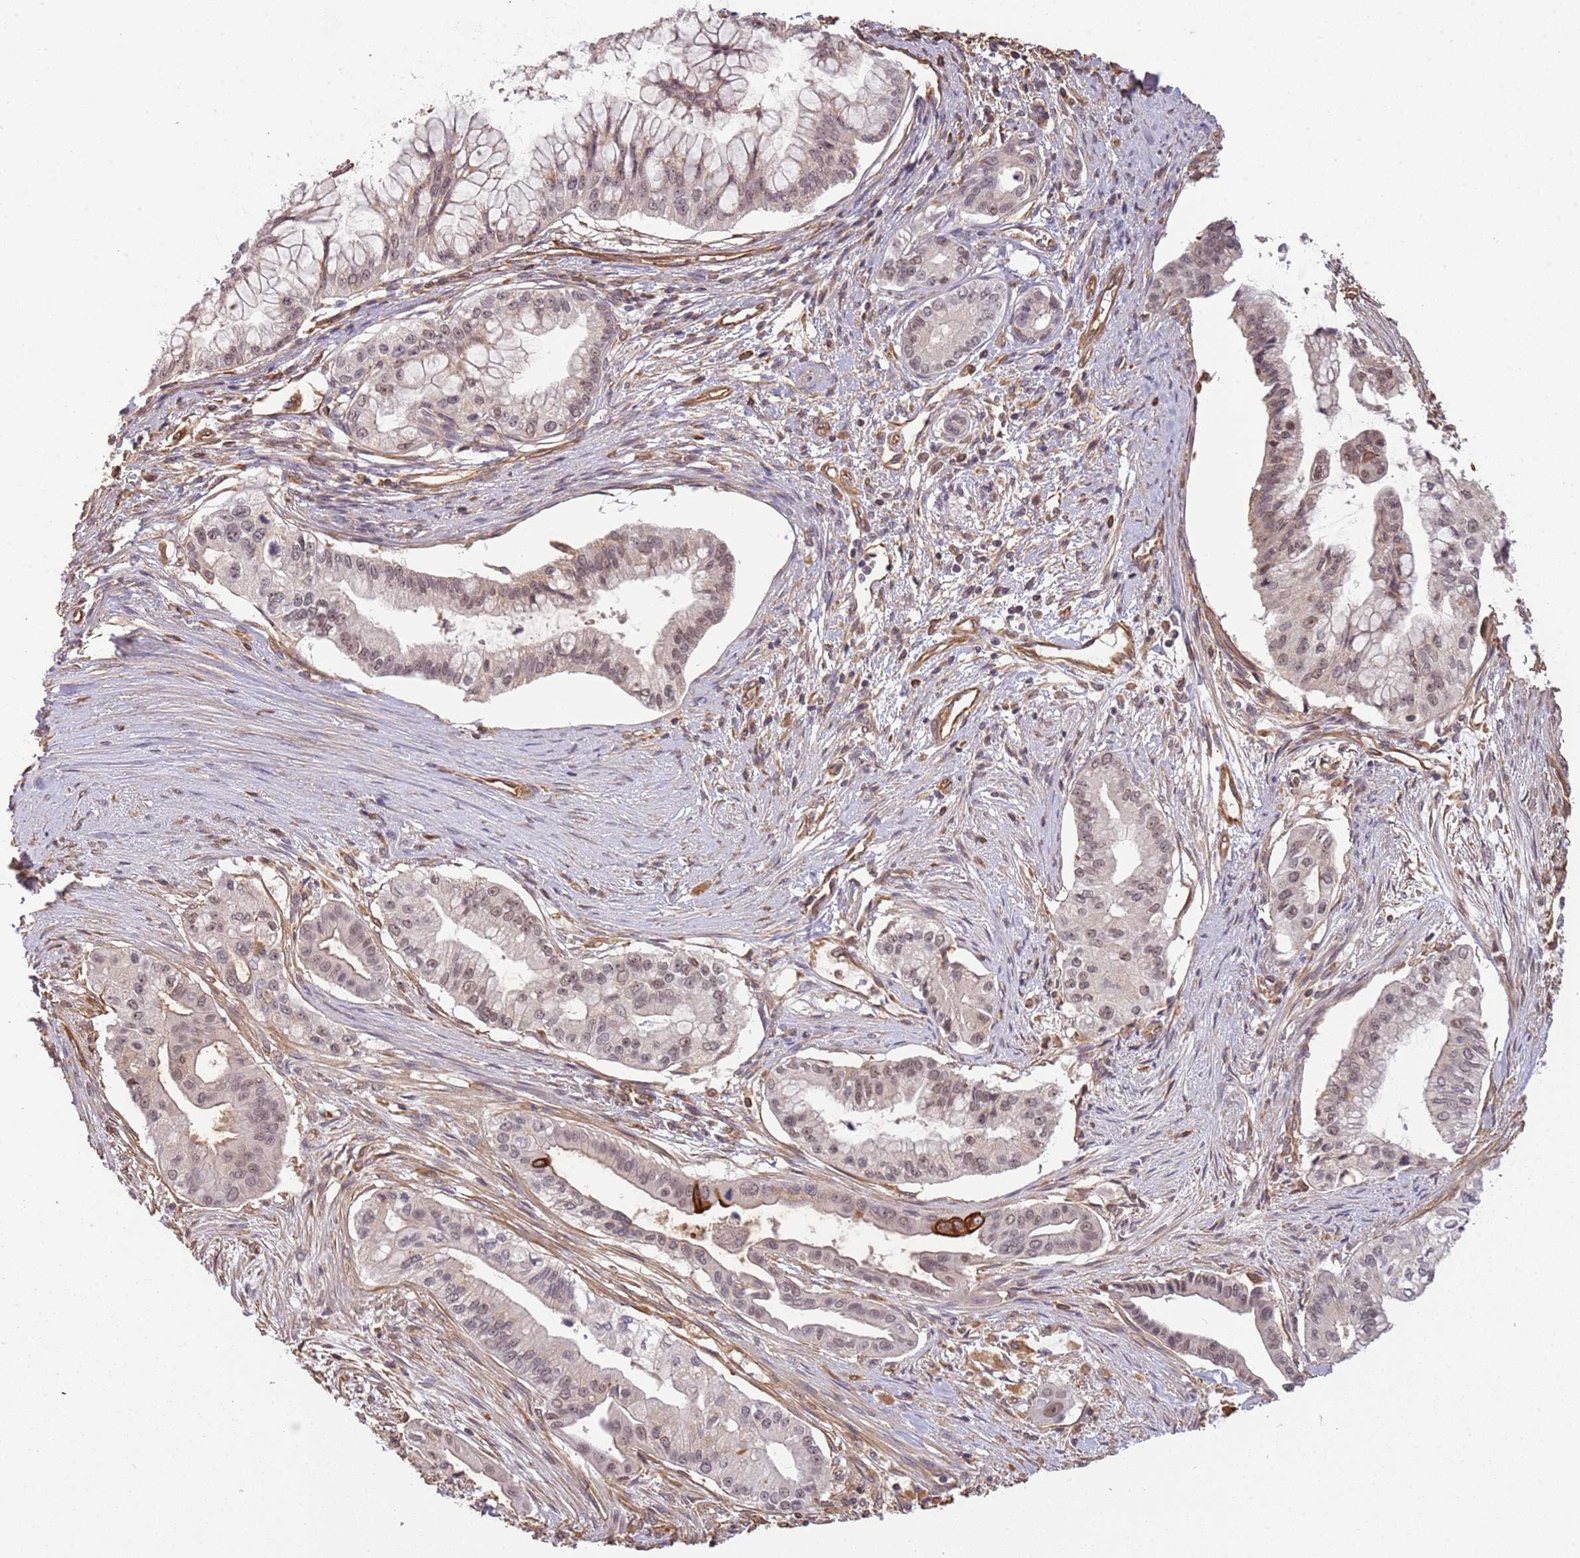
{"staining": {"intensity": "moderate", "quantity": "25%-75%", "location": "cytoplasmic/membranous,nuclear"}, "tissue": "pancreatic cancer", "cell_type": "Tumor cells", "image_type": "cancer", "snomed": [{"axis": "morphology", "description": "Adenocarcinoma, NOS"}, {"axis": "topography", "description": "Pancreas"}], "caption": "Moderate cytoplasmic/membranous and nuclear positivity for a protein is appreciated in about 25%-75% of tumor cells of adenocarcinoma (pancreatic) using immunohistochemistry.", "gene": "SURF2", "patient": {"sex": "male", "age": 46}}